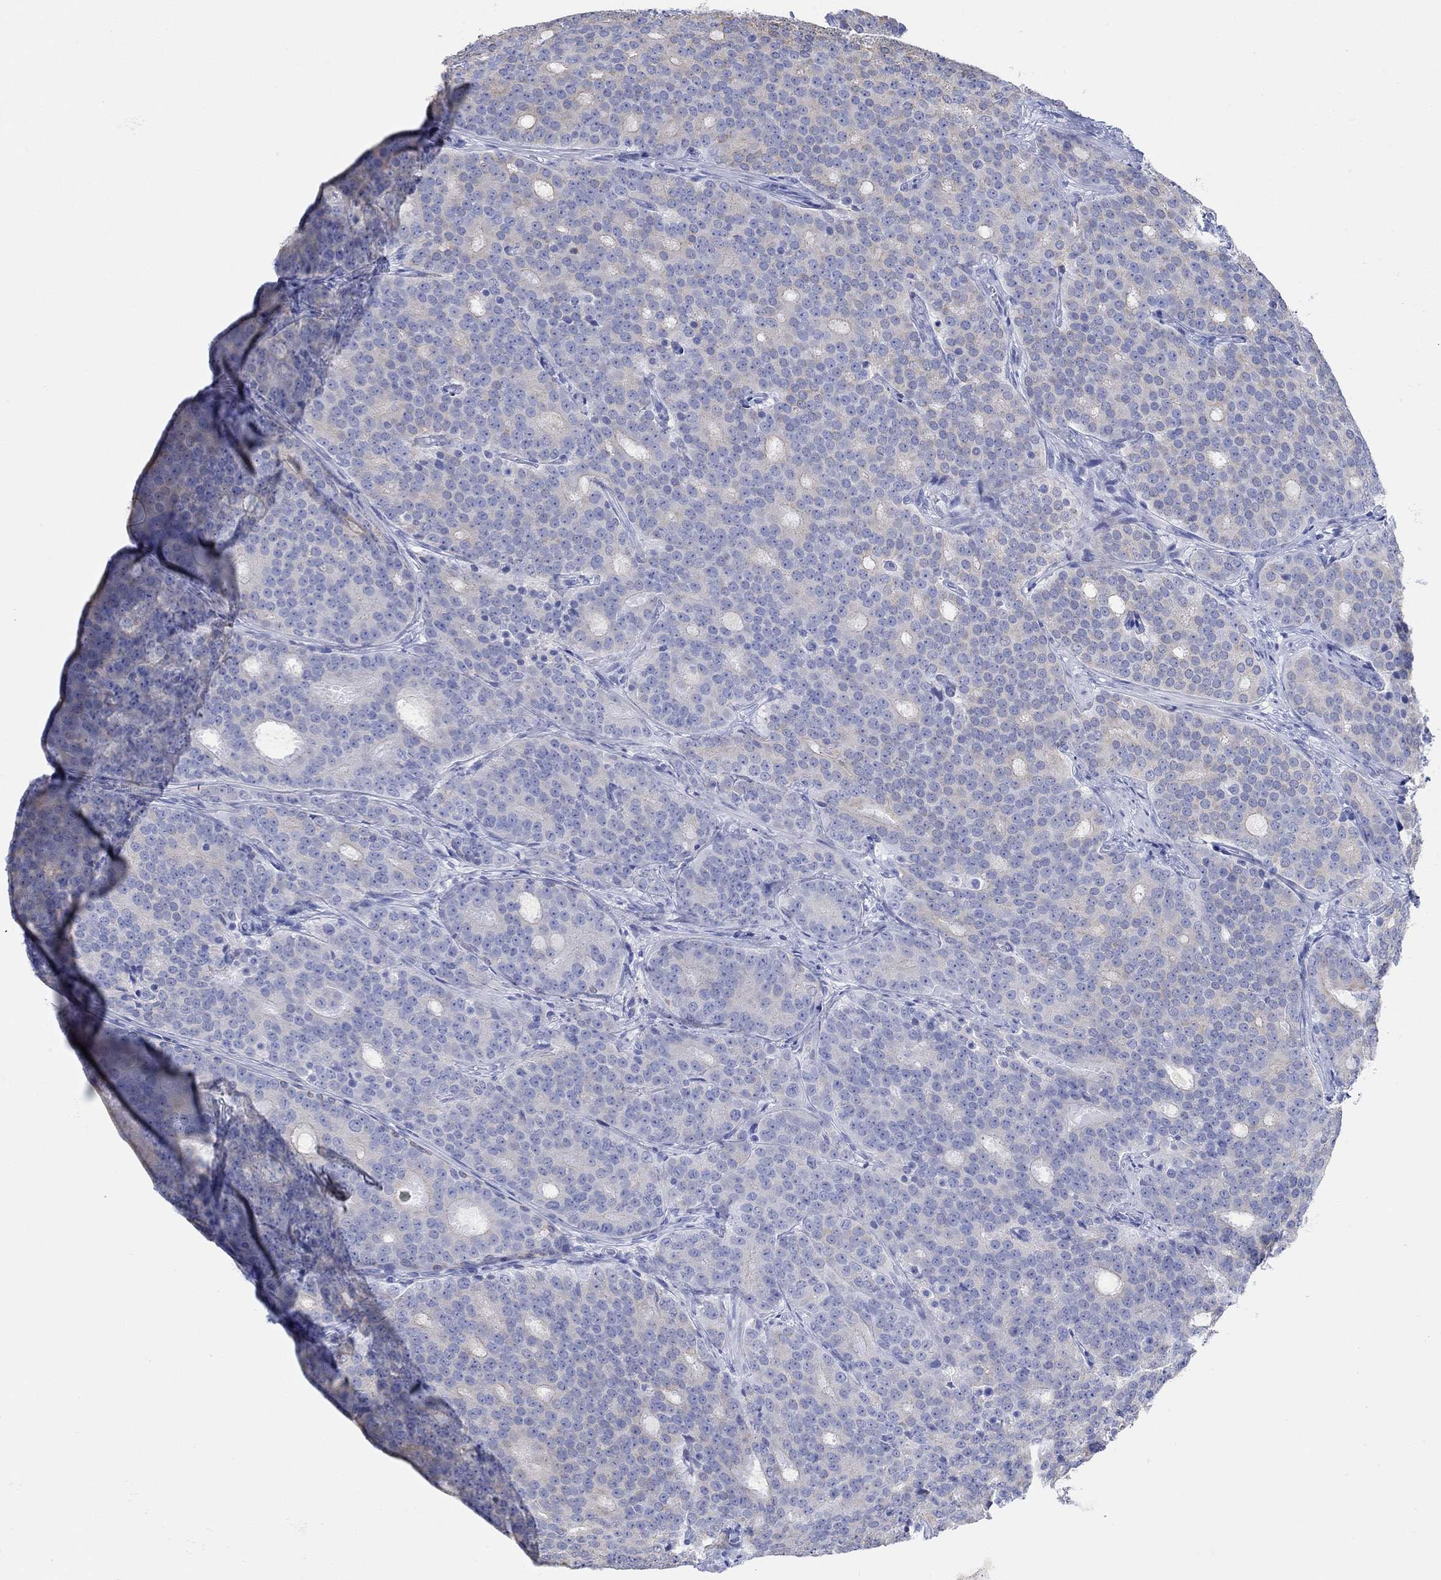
{"staining": {"intensity": "moderate", "quantity": "<25%", "location": "cytoplasmic/membranous"}, "tissue": "prostate cancer", "cell_type": "Tumor cells", "image_type": "cancer", "snomed": [{"axis": "morphology", "description": "Adenocarcinoma, NOS"}, {"axis": "topography", "description": "Prostate"}], "caption": "IHC histopathology image of human prostate adenocarcinoma stained for a protein (brown), which shows low levels of moderate cytoplasmic/membranous expression in approximately <25% of tumor cells.", "gene": "AK8", "patient": {"sex": "male", "age": 71}}